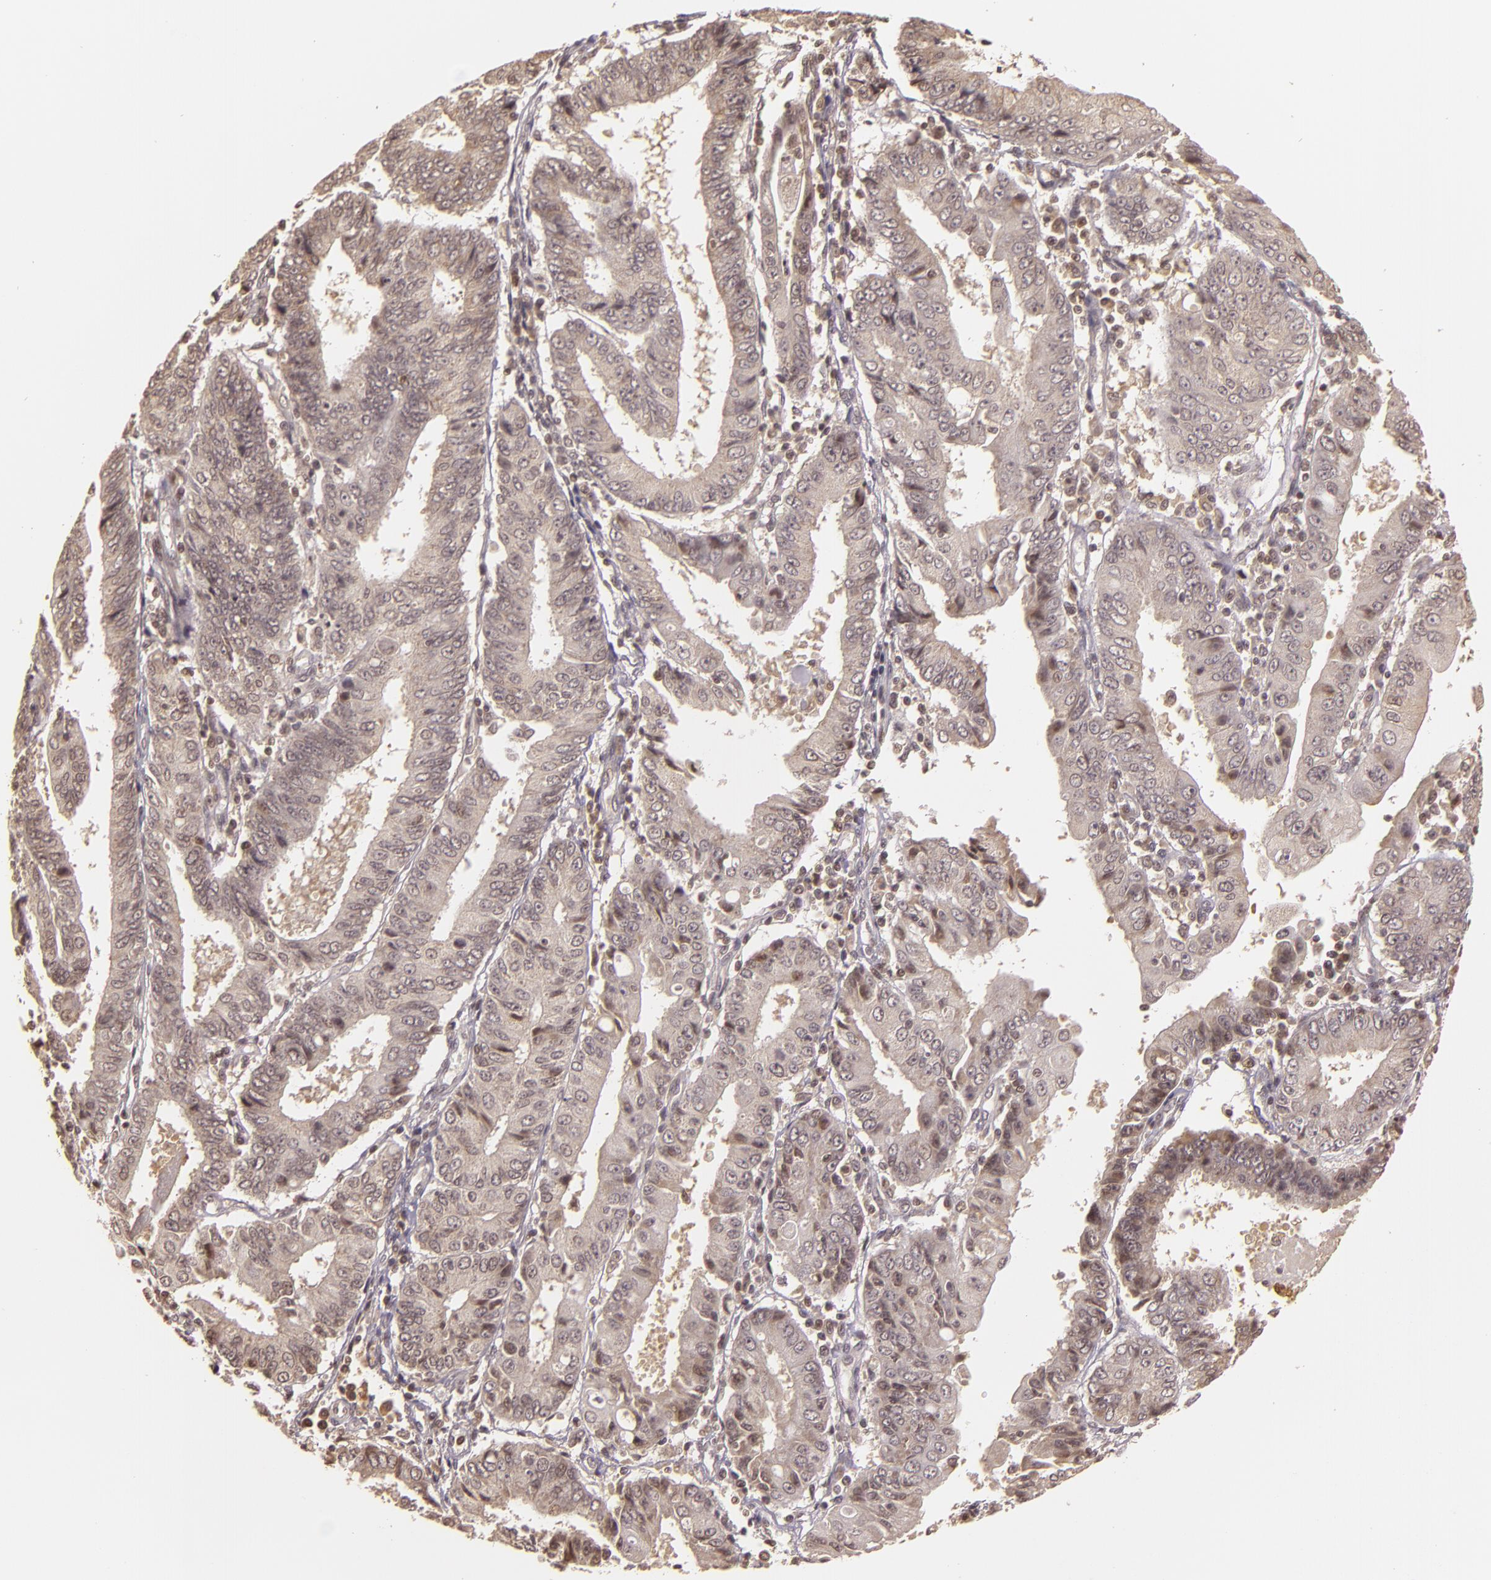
{"staining": {"intensity": "weak", "quantity": ">75%", "location": "cytoplasmic/membranous"}, "tissue": "endometrial cancer", "cell_type": "Tumor cells", "image_type": "cancer", "snomed": [{"axis": "morphology", "description": "Adenocarcinoma, NOS"}, {"axis": "topography", "description": "Endometrium"}], "caption": "An image of human endometrial cancer (adenocarcinoma) stained for a protein demonstrates weak cytoplasmic/membranous brown staining in tumor cells.", "gene": "TXNRD2", "patient": {"sex": "female", "age": 75}}